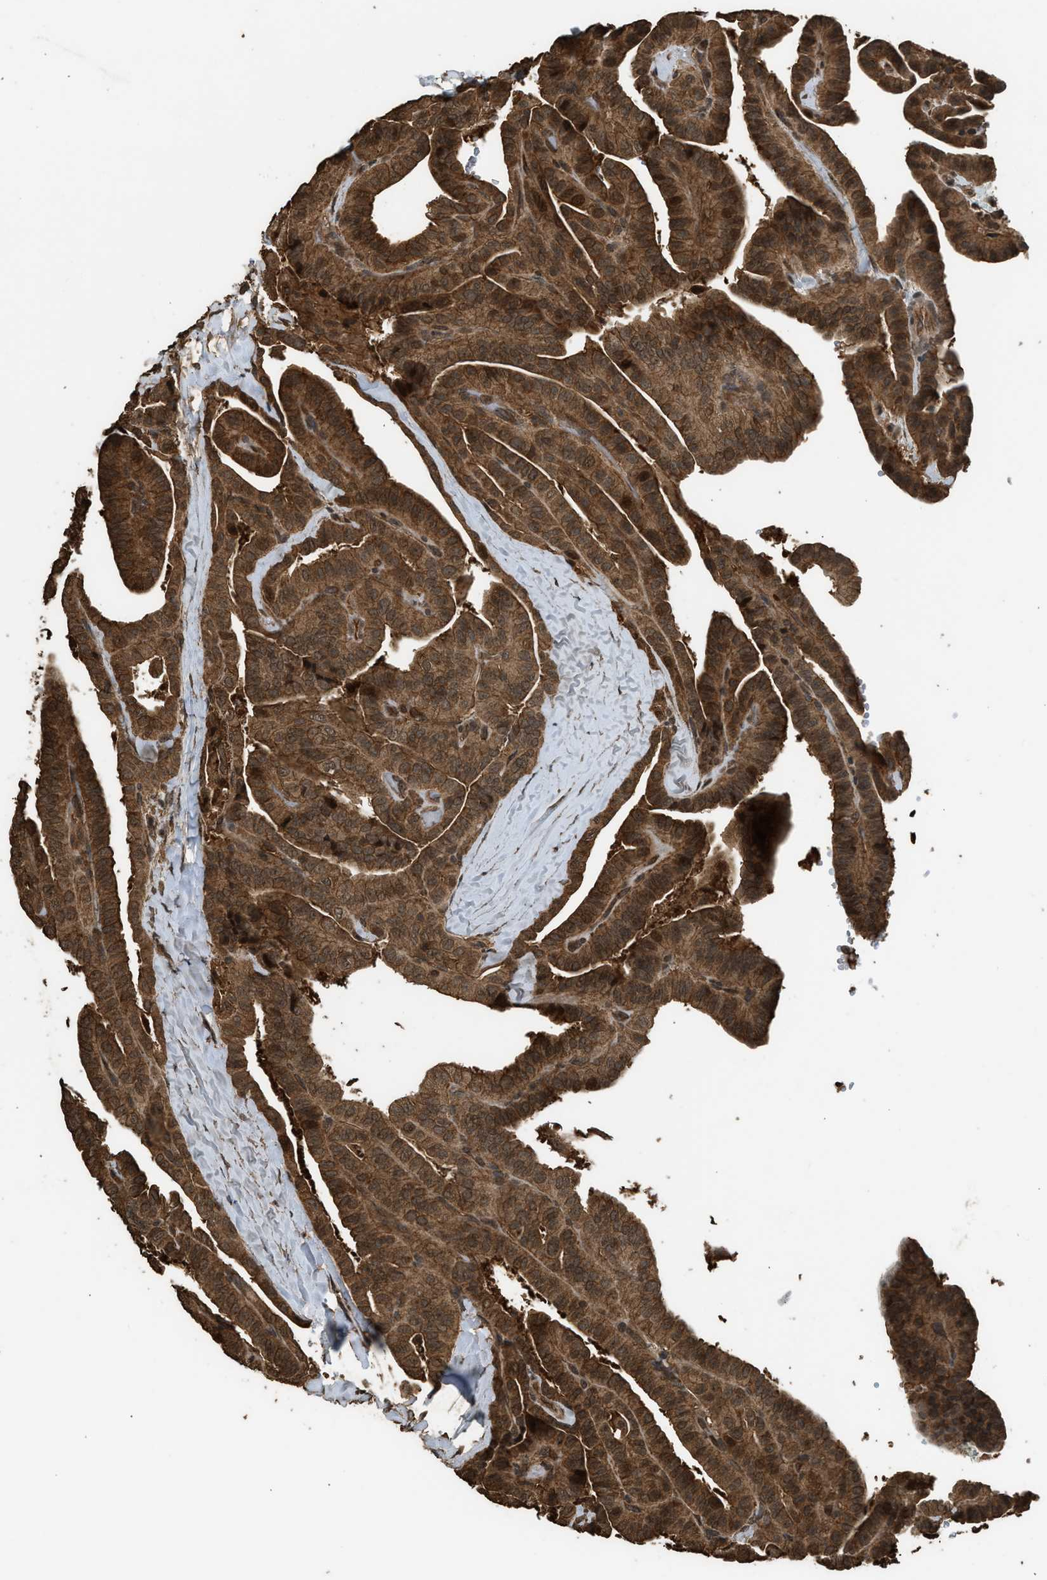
{"staining": {"intensity": "strong", "quantity": ">75%", "location": "cytoplasmic/membranous"}, "tissue": "thyroid cancer", "cell_type": "Tumor cells", "image_type": "cancer", "snomed": [{"axis": "morphology", "description": "Papillary adenocarcinoma, NOS"}, {"axis": "topography", "description": "Thyroid gland"}], "caption": "Immunohistochemical staining of thyroid papillary adenocarcinoma displays high levels of strong cytoplasmic/membranous protein staining in about >75% of tumor cells. (brown staining indicates protein expression, while blue staining denotes nuclei).", "gene": "MYBL2", "patient": {"sex": "male", "age": 77}}